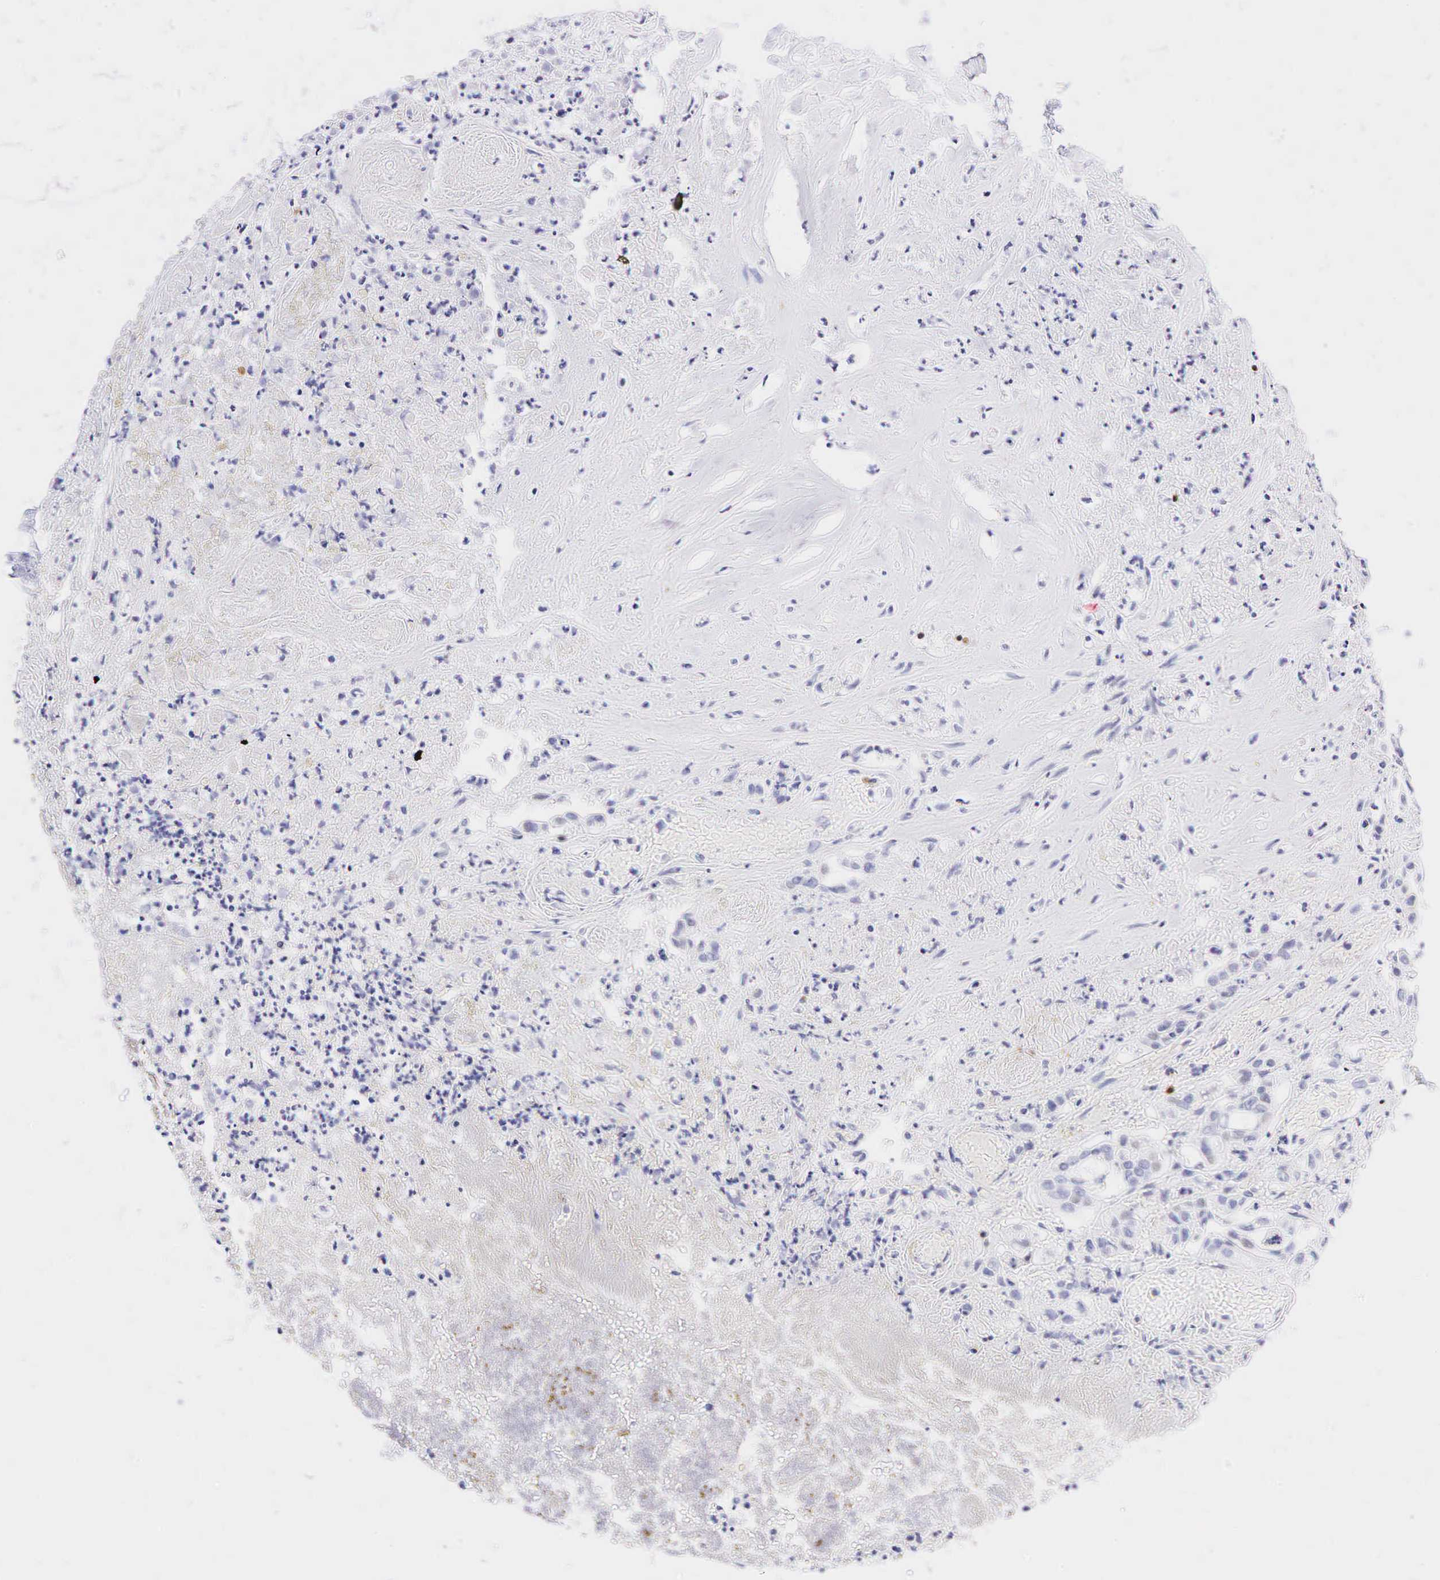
{"staining": {"intensity": "negative", "quantity": "none", "location": "none"}, "tissue": "colorectal cancer", "cell_type": "Tumor cells", "image_type": "cancer", "snomed": [{"axis": "morphology", "description": "Adenocarcinoma, NOS"}, {"axis": "topography", "description": "Colon"}], "caption": "This is an immunohistochemistry (IHC) histopathology image of adenocarcinoma (colorectal). There is no positivity in tumor cells.", "gene": "CD3E", "patient": {"sex": "female", "age": 70}}